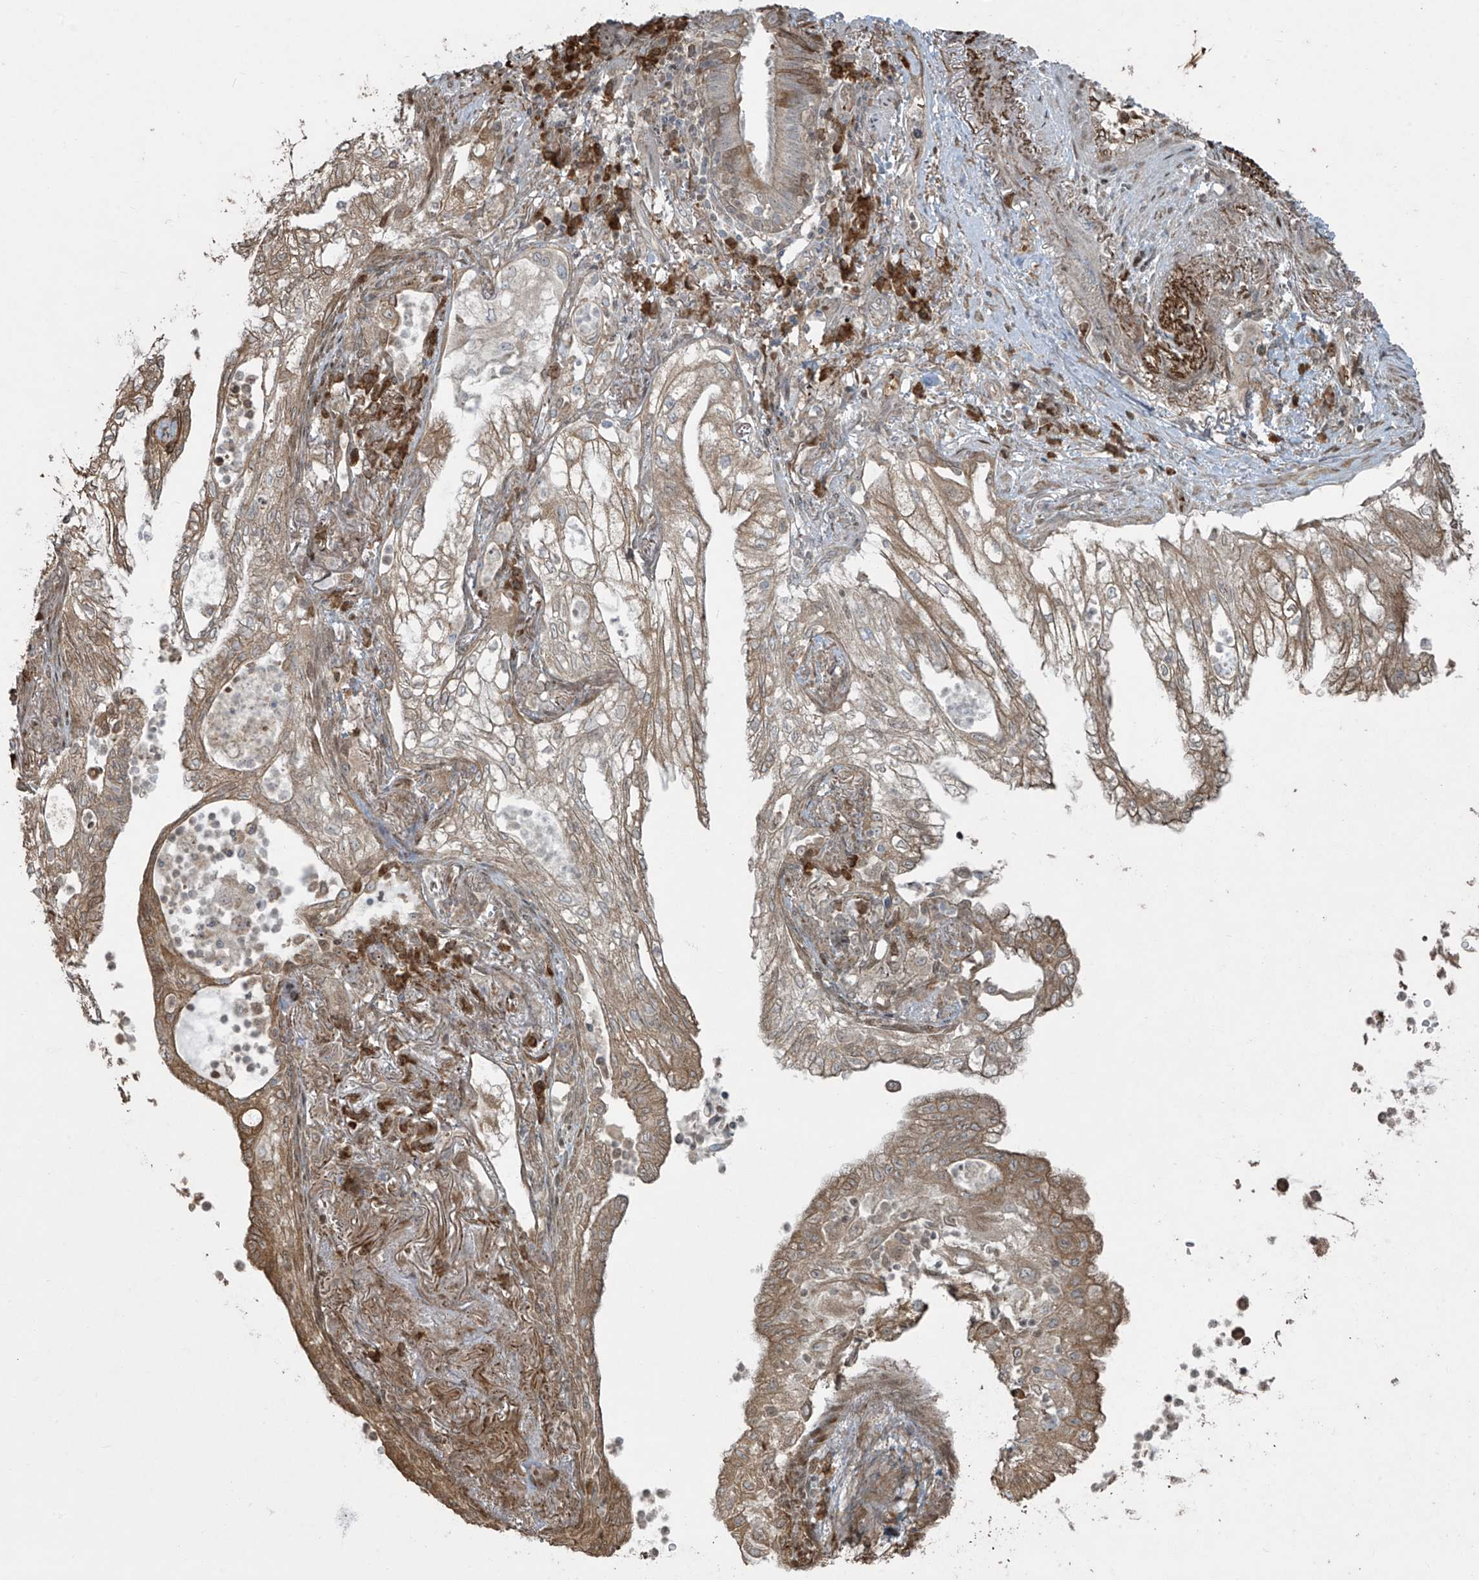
{"staining": {"intensity": "moderate", "quantity": ">75%", "location": "cytoplasmic/membranous"}, "tissue": "lung cancer", "cell_type": "Tumor cells", "image_type": "cancer", "snomed": [{"axis": "morphology", "description": "Adenocarcinoma, NOS"}, {"axis": "topography", "description": "Lung"}], "caption": "This photomicrograph exhibits lung adenocarcinoma stained with IHC to label a protein in brown. The cytoplasmic/membranous of tumor cells show moderate positivity for the protein. Nuclei are counter-stained blue.", "gene": "TTC22", "patient": {"sex": "female", "age": 70}}